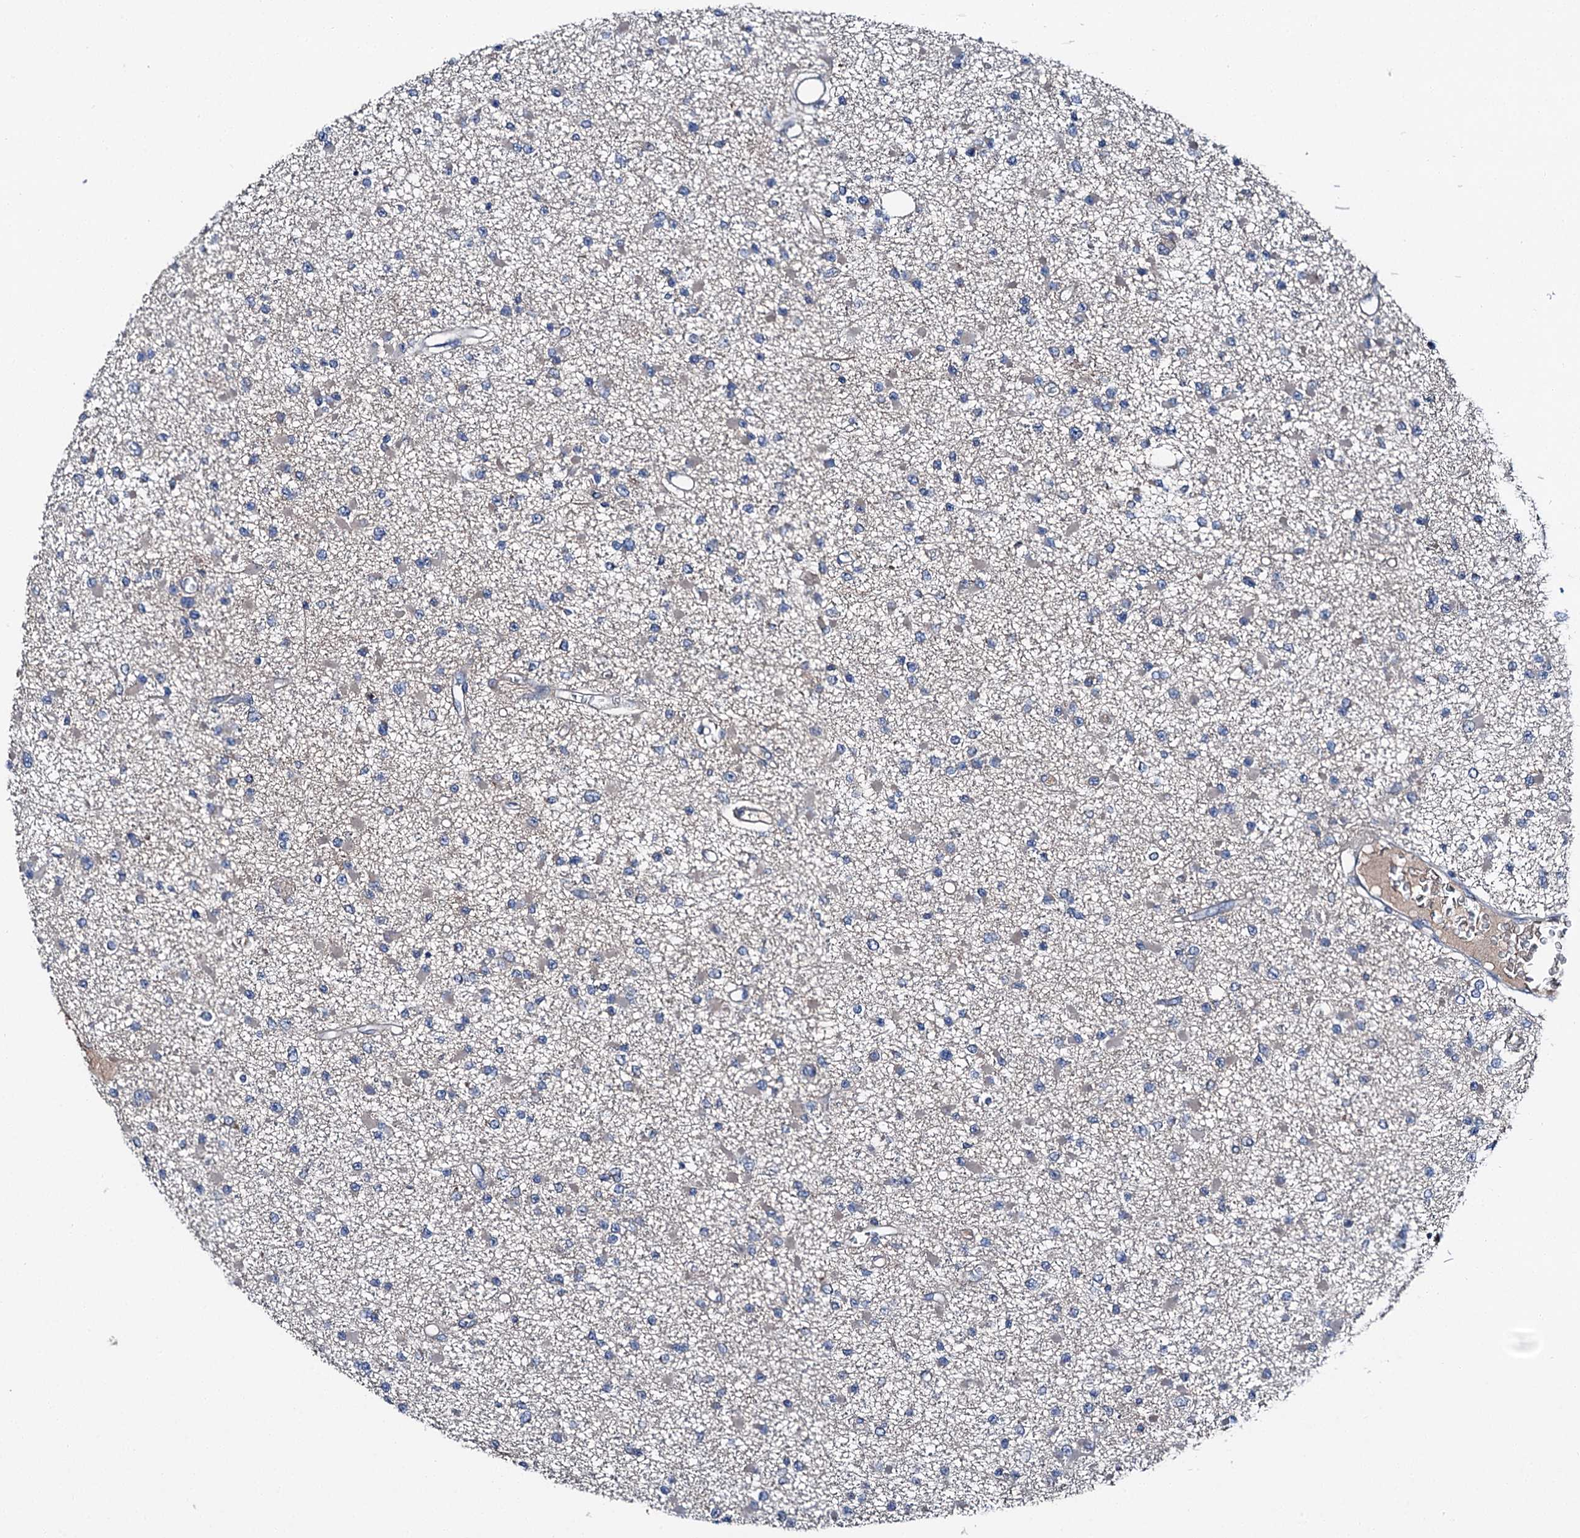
{"staining": {"intensity": "negative", "quantity": "none", "location": "none"}, "tissue": "glioma", "cell_type": "Tumor cells", "image_type": "cancer", "snomed": [{"axis": "morphology", "description": "Glioma, malignant, Low grade"}, {"axis": "topography", "description": "Brain"}], "caption": "High power microscopy photomicrograph of an immunohistochemistry (IHC) image of low-grade glioma (malignant), revealing no significant staining in tumor cells. Brightfield microscopy of immunohistochemistry stained with DAB (3,3'-diaminobenzidine) (brown) and hematoxylin (blue), captured at high magnification.", "gene": "SLC22A25", "patient": {"sex": "female", "age": 22}}